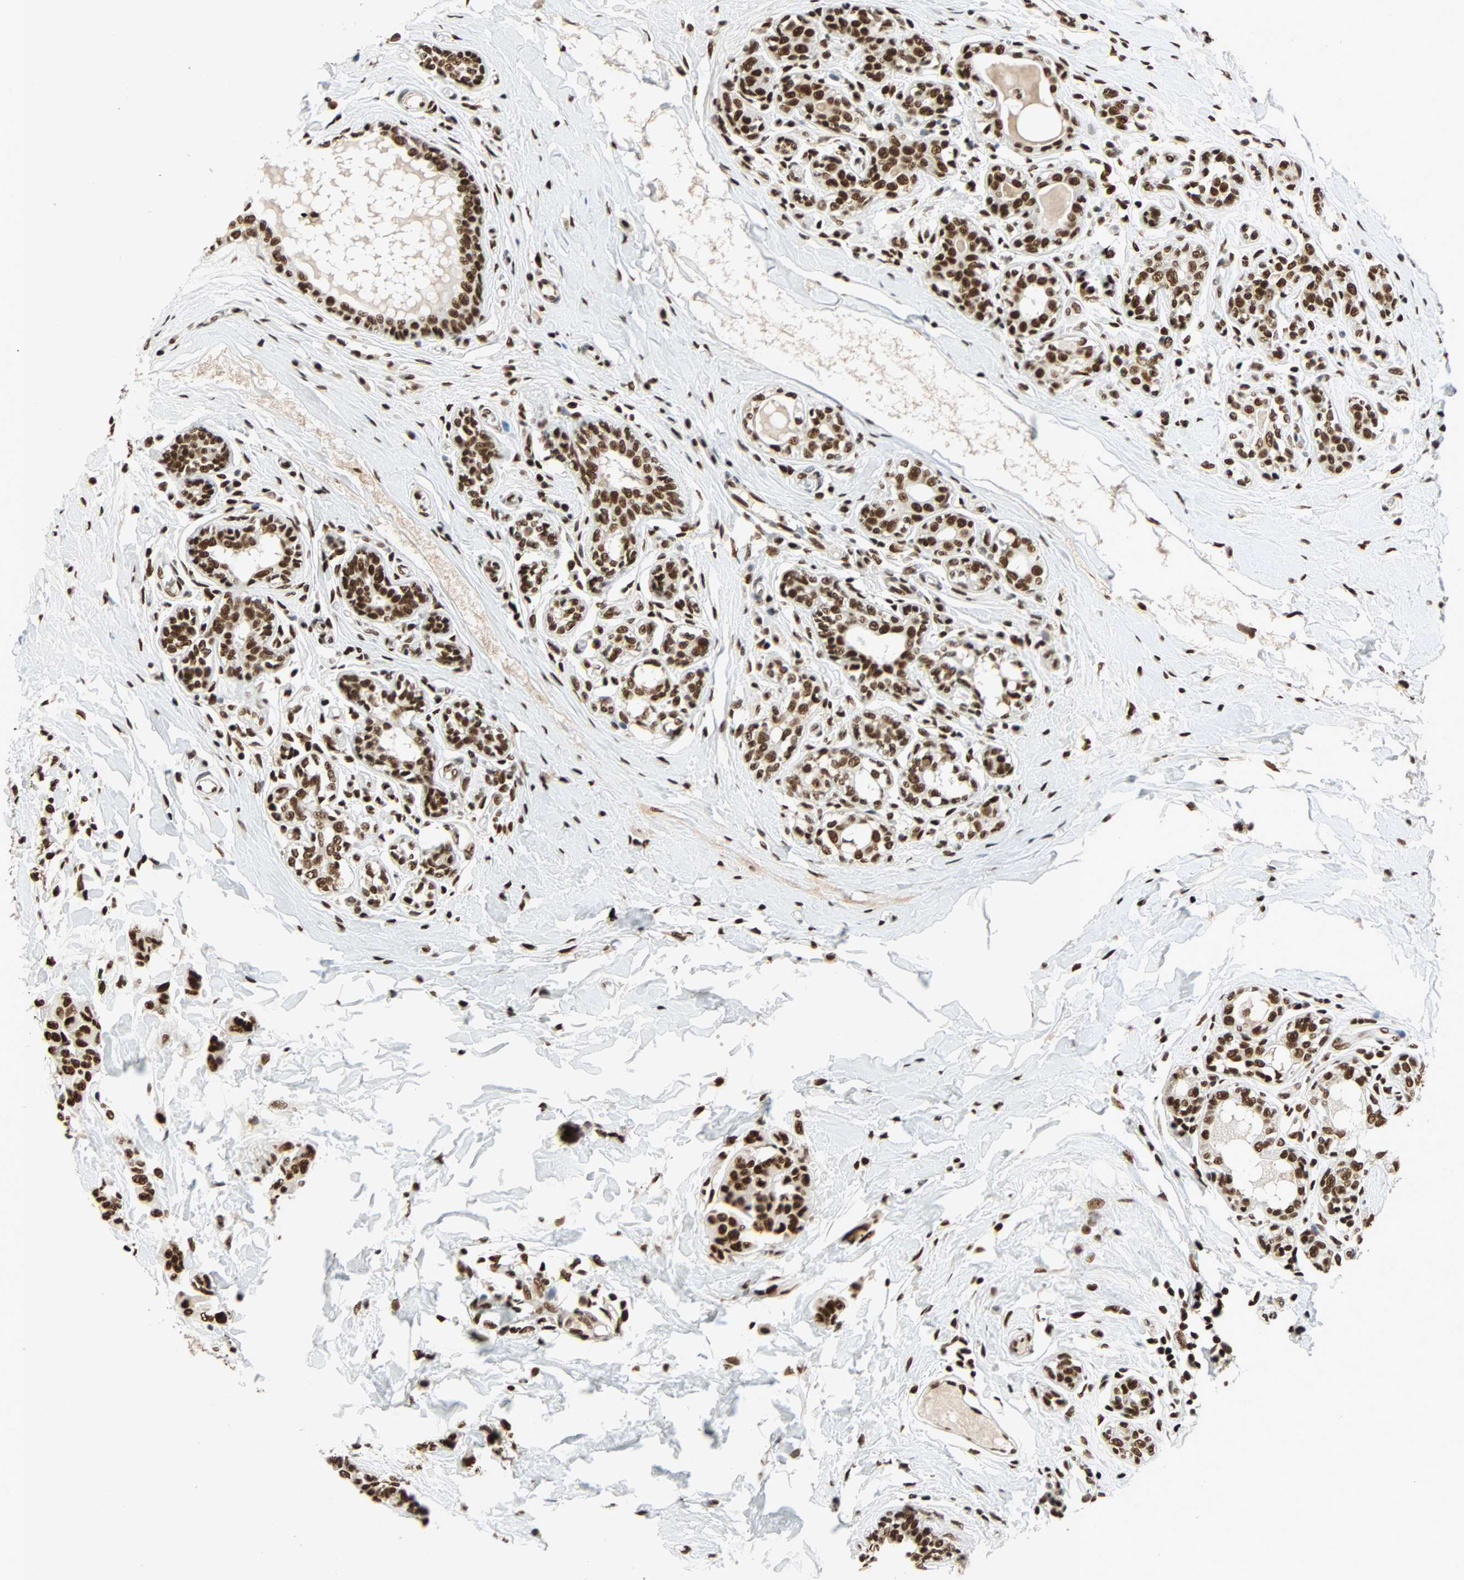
{"staining": {"intensity": "strong", "quantity": ">75%", "location": "nuclear"}, "tissue": "breast cancer", "cell_type": "Tumor cells", "image_type": "cancer", "snomed": [{"axis": "morphology", "description": "Normal tissue, NOS"}, {"axis": "morphology", "description": "Duct carcinoma"}, {"axis": "topography", "description": "Breast"}], "caption": "This image reveals breast invasive ductal carcinoma stained with immunohistochemistry (IHC) to label a protein in brown. The nuclear of tumor cells show strong positivity for the protein. Nuclei are counter-stained blue.", "gene": "CDK12", "patient": {"sex": "female", "age": 40}}